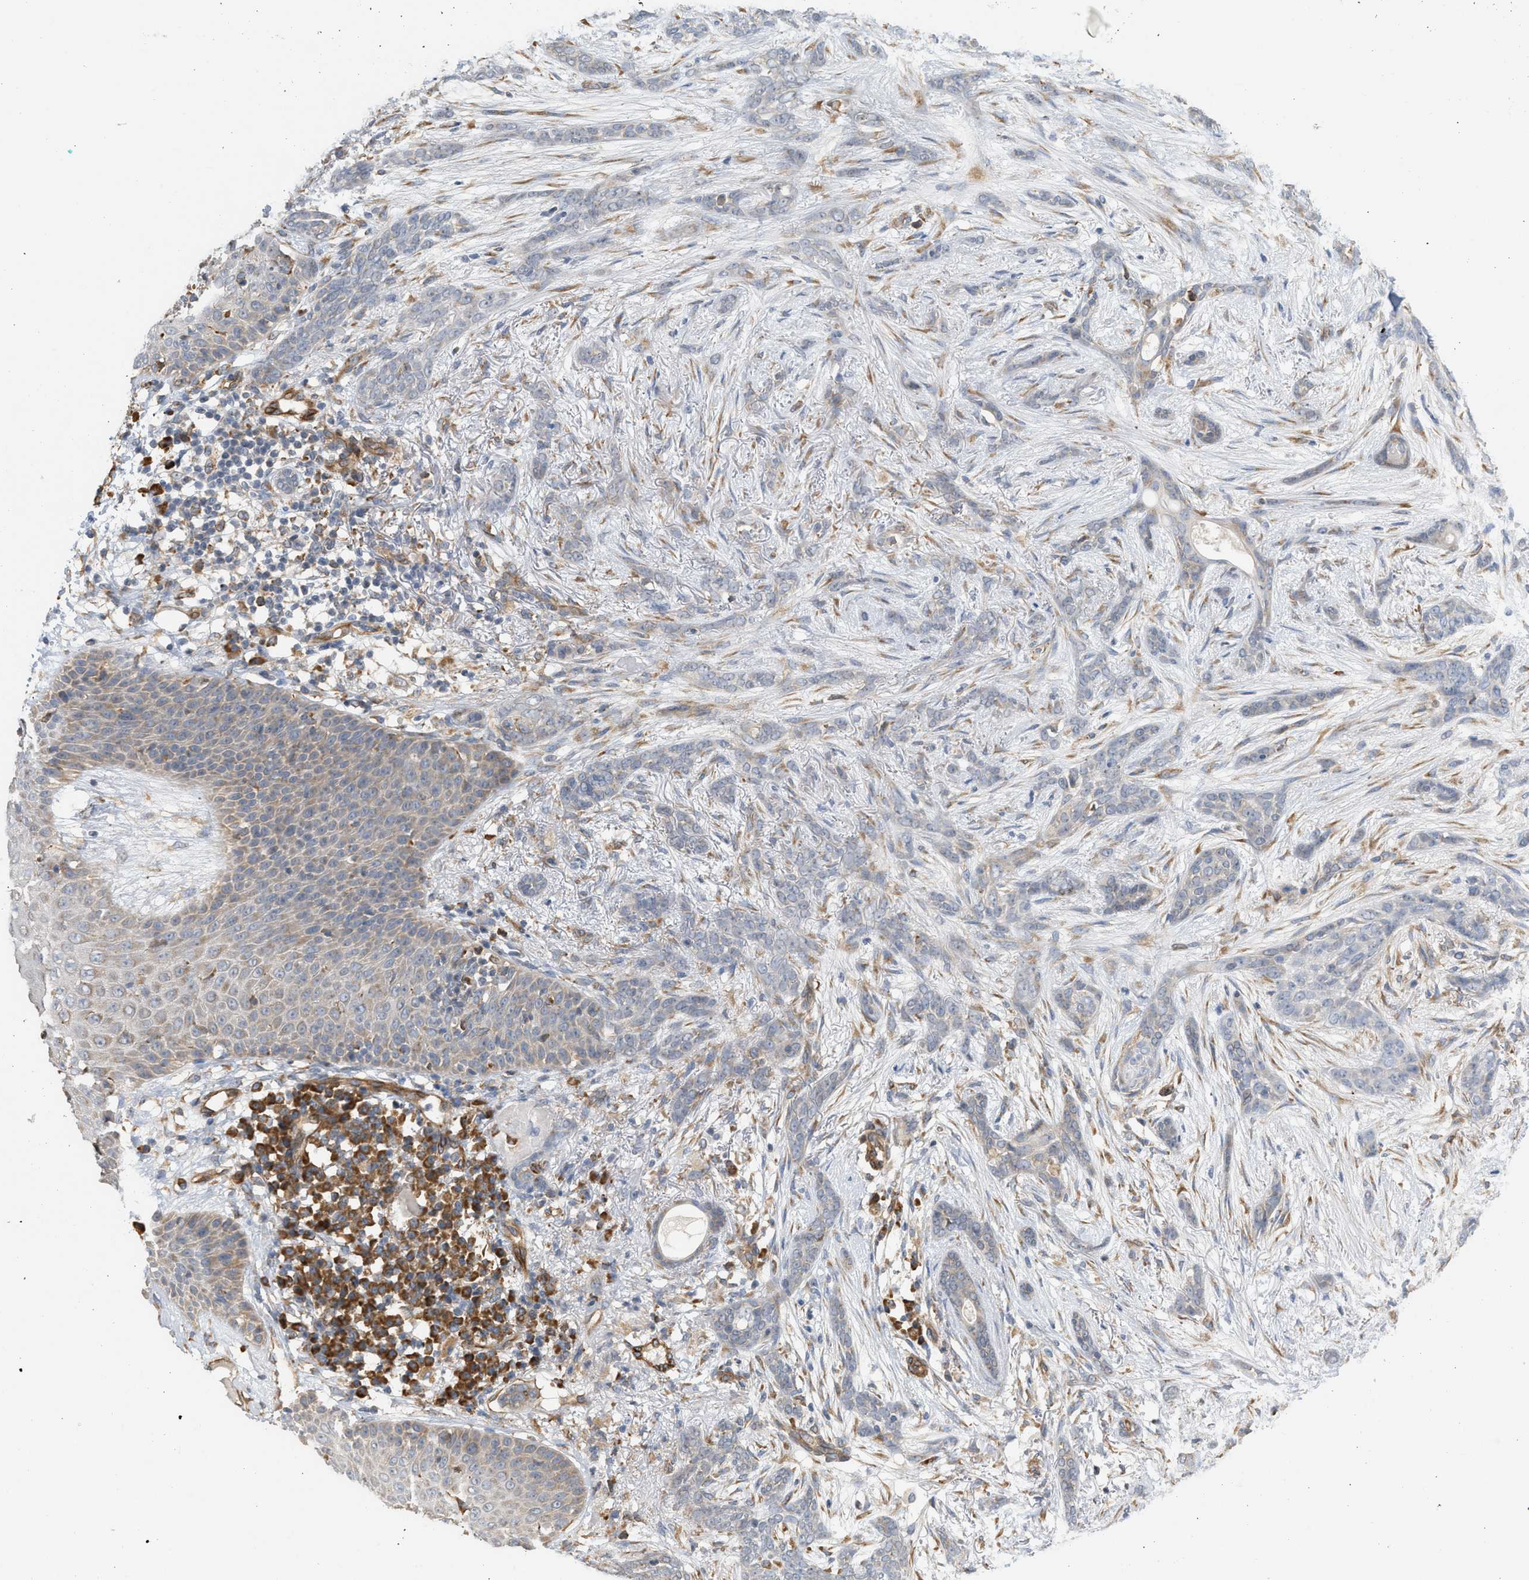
{"staining": {"intensity": "negative", "quantity": "none", "location": "none"}, "tissue": "skin cancer", "cell_type": "Tumor cells", "image_type": "cancer", "snomed": [{"axis": "morphology", "description": "Basal cell carcinoma"}, {"axis": "morphology", "description": "Adnexal tumor, benign"}, {"axis": "topography", "description": "Skin"}], "caption": "Human skin basal cell carcinoma stained for a protein using immunohistochemistry demonstrates no positivity in tumor cells.", "gene": "SVOP", "patient": {"sex": "female", "age": 42}}